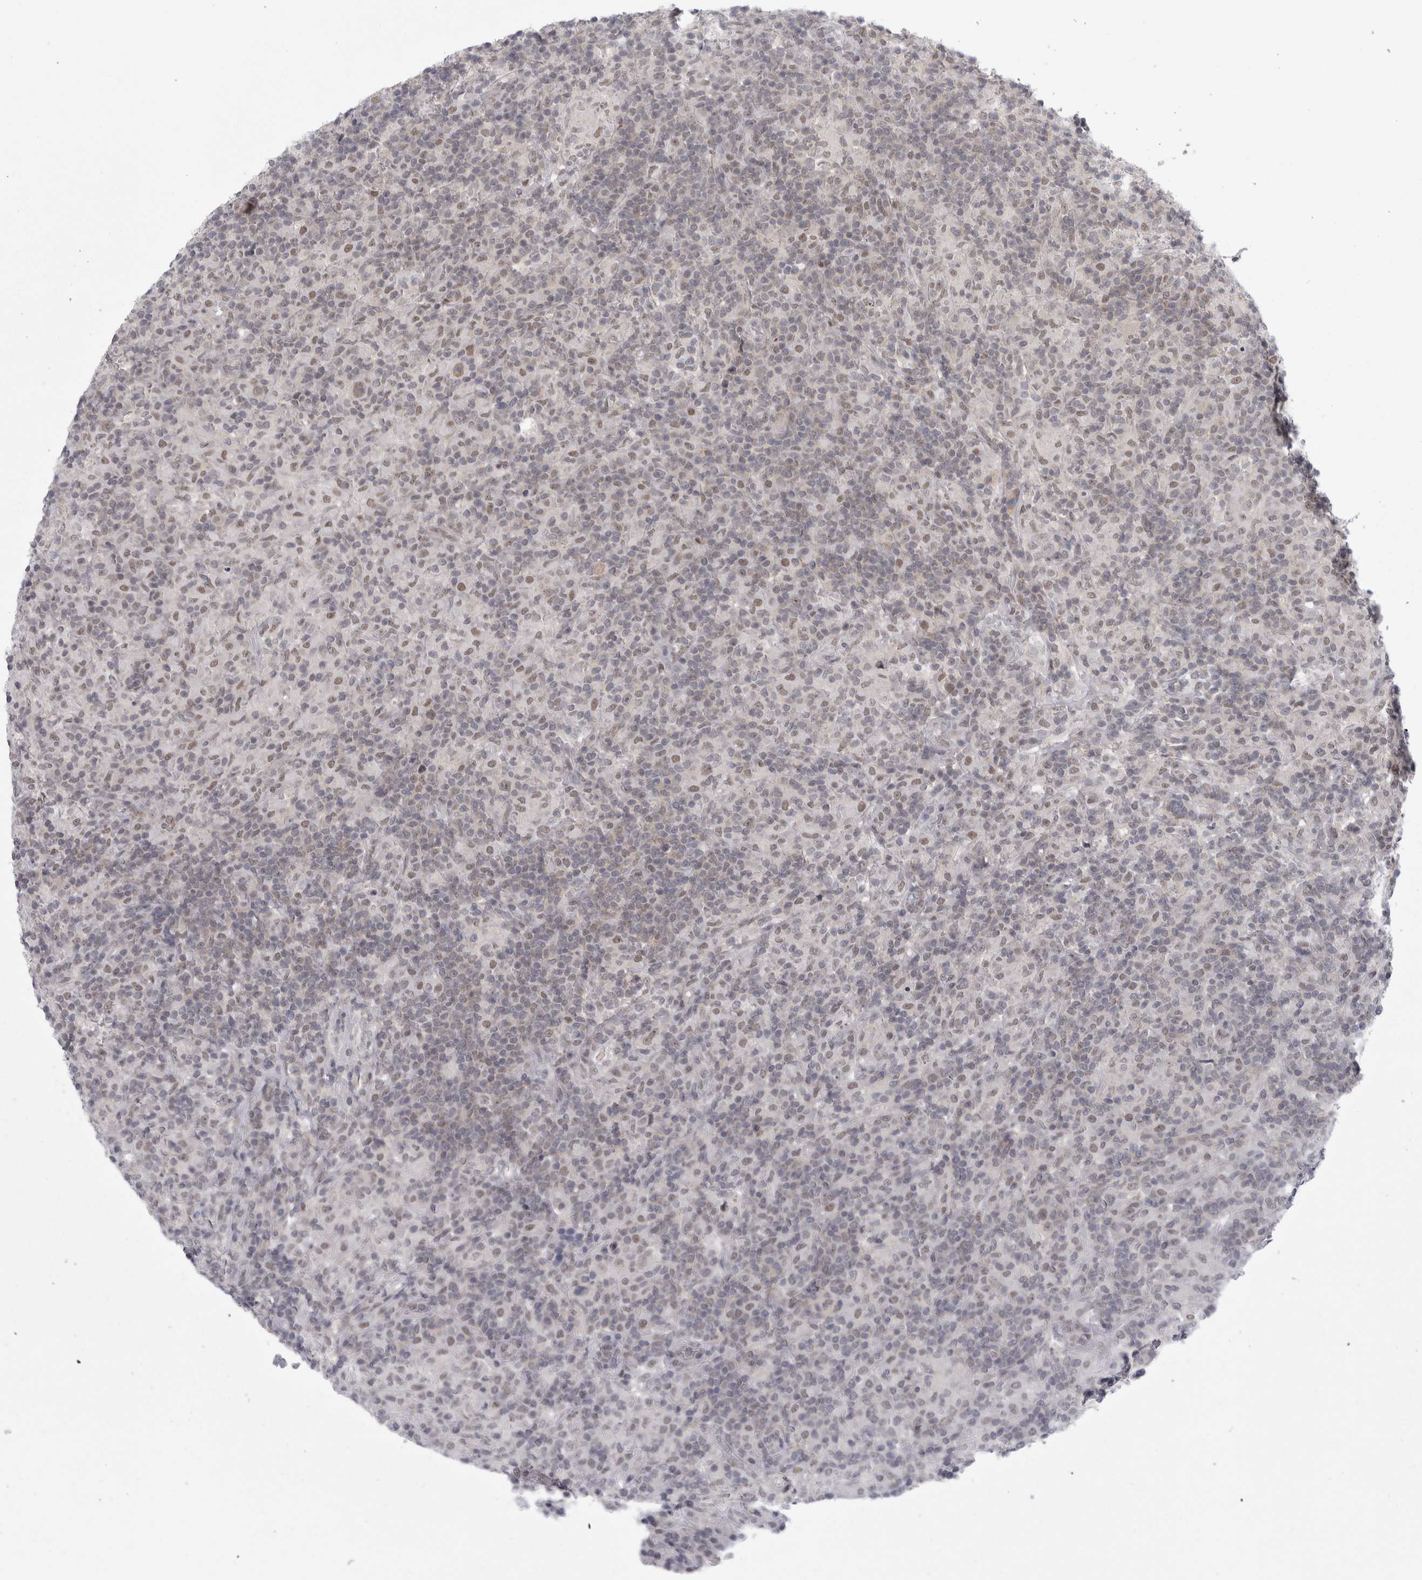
{"staining": {"intensity": "weak", "quantity": ">75%", "location": "nuclear"}, "tissue": "lymphoma", "cell_type": "Tumor cells", "image_type": "cancer", "snomed": [{"axis": "morphology", "description": "Hodgkin's disease, NOS"}, {"axis": "topography", "description": "Lymph node"}], "caption": "IHC photomicrograph of human lymphoma stained for a protein (brown), which shows low levels of weak nuclear expression in approximately >75% of tumor cells.", "gene": "PSMB2", "patient": {"sex": "male", "age": 70}}